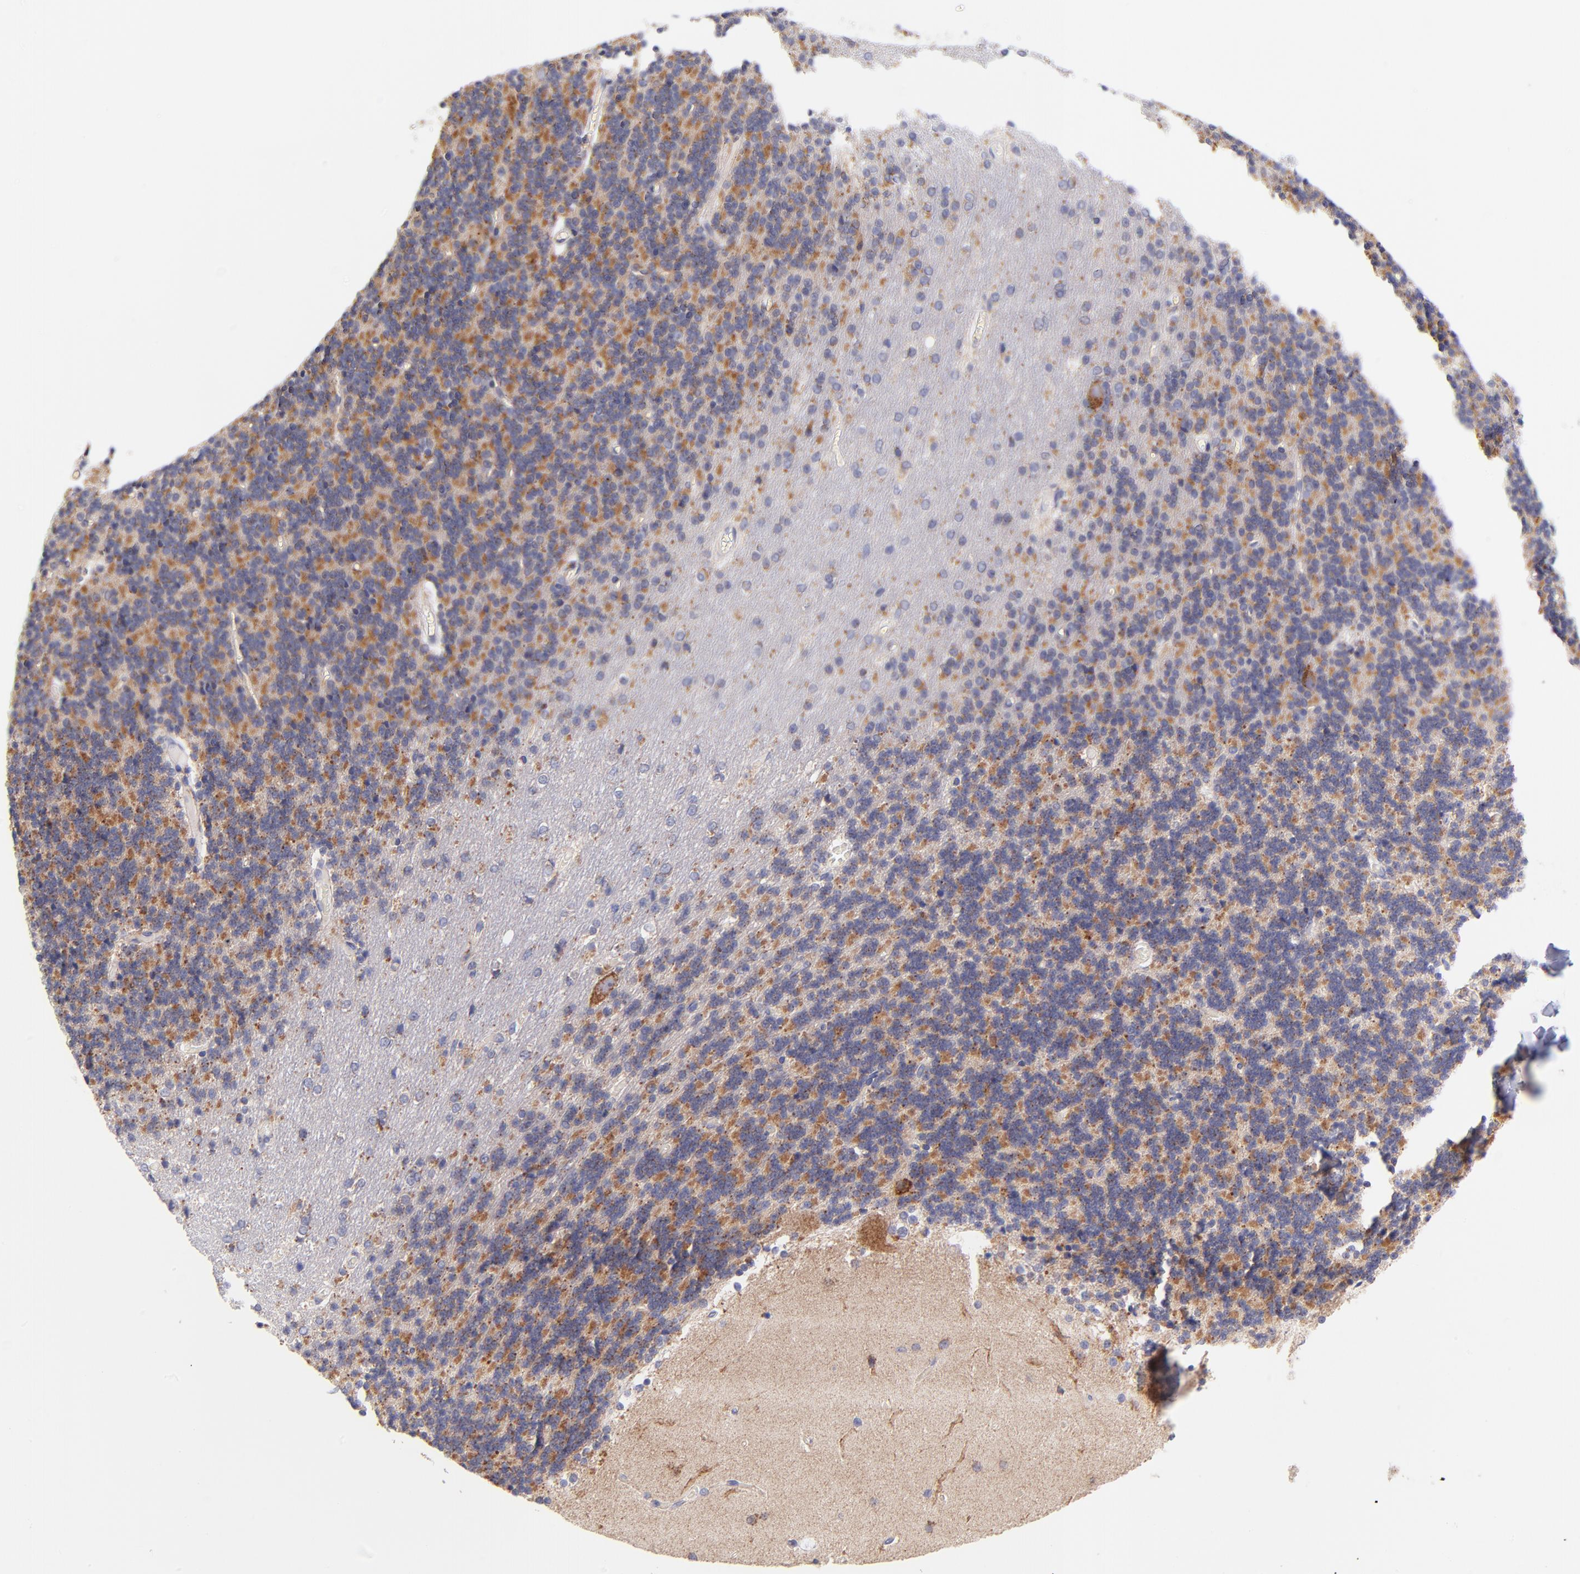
{"staining": {"intensity": "negative", "quantity": "none", "location": "none"}, "tissue": "cerebellum", "cell_type": "Cells in granular layer", "image_type": "normal", "snomed": [{"axis": "morphology", "description": "Normal tissue, NOS"}, {"axis": "topography", "description": "Cerebellum"}], "caption": "Image shows no significant protein expression in cells in granular layer of unremarkable cerebellum.", "gene": "NDUFB7", "patient": {"sex": "female", "age": 54}}